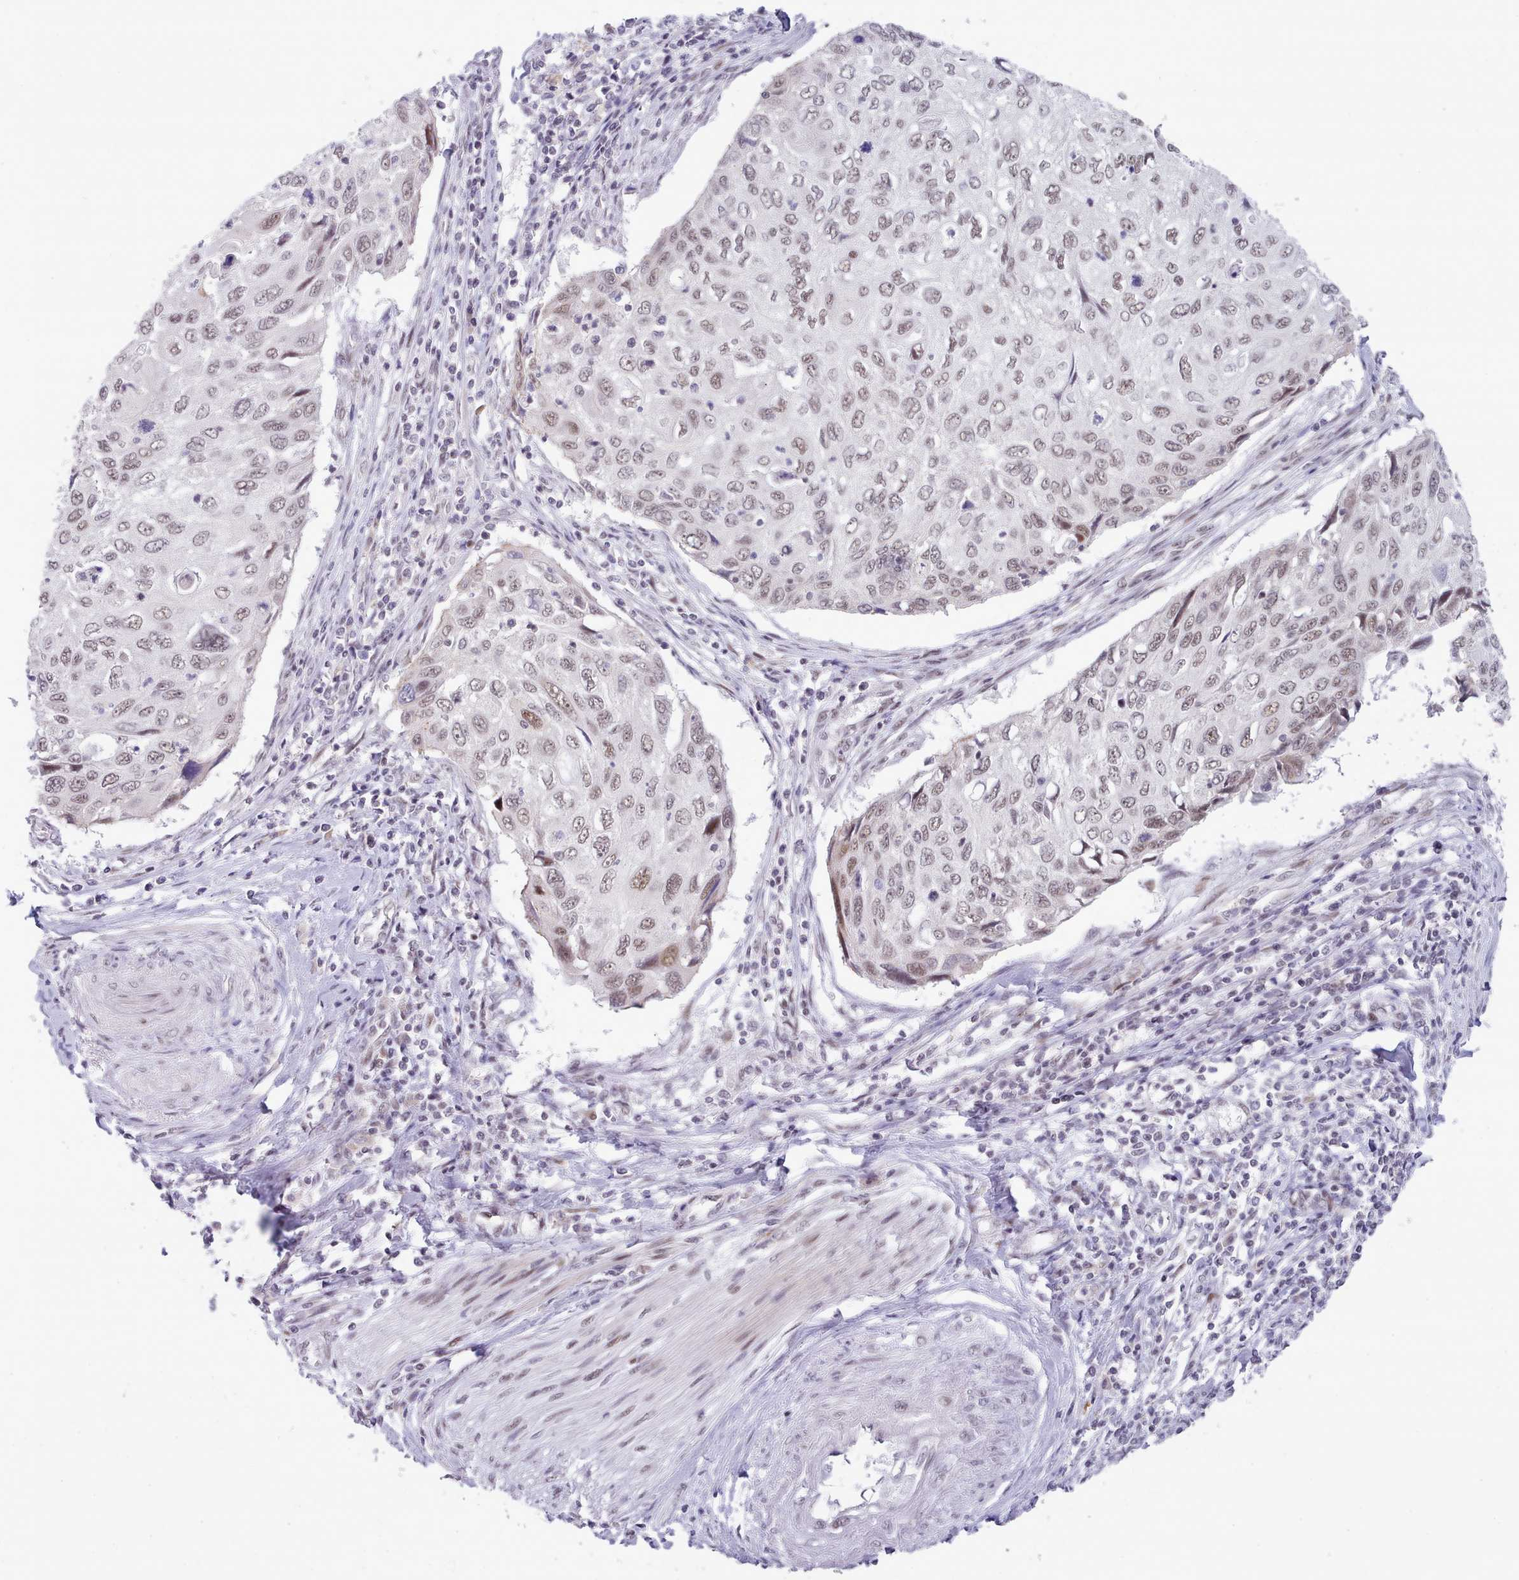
{"staining": {"intensity": "weak", "quantity": ">75%", "location": "nuclear"}, "tissue": "cervical cancer", "cell_type": "Tumor cells", "image_type": "cancer", "snomed": [{"axis": "morphology", "description": "Squamous cell carcinoma, NOS"}, {"axis": "topography", "description": "Cervix"}], "caption": "This photomicrograph demonstrates immunohistochemistry staining of cervical cancer (squamous cell carcinoma), with low weak nuclear staining in approximately >75% of tumor cells.", "gene": "RFX1", "patient": {"sex": "female", "age": 70}}